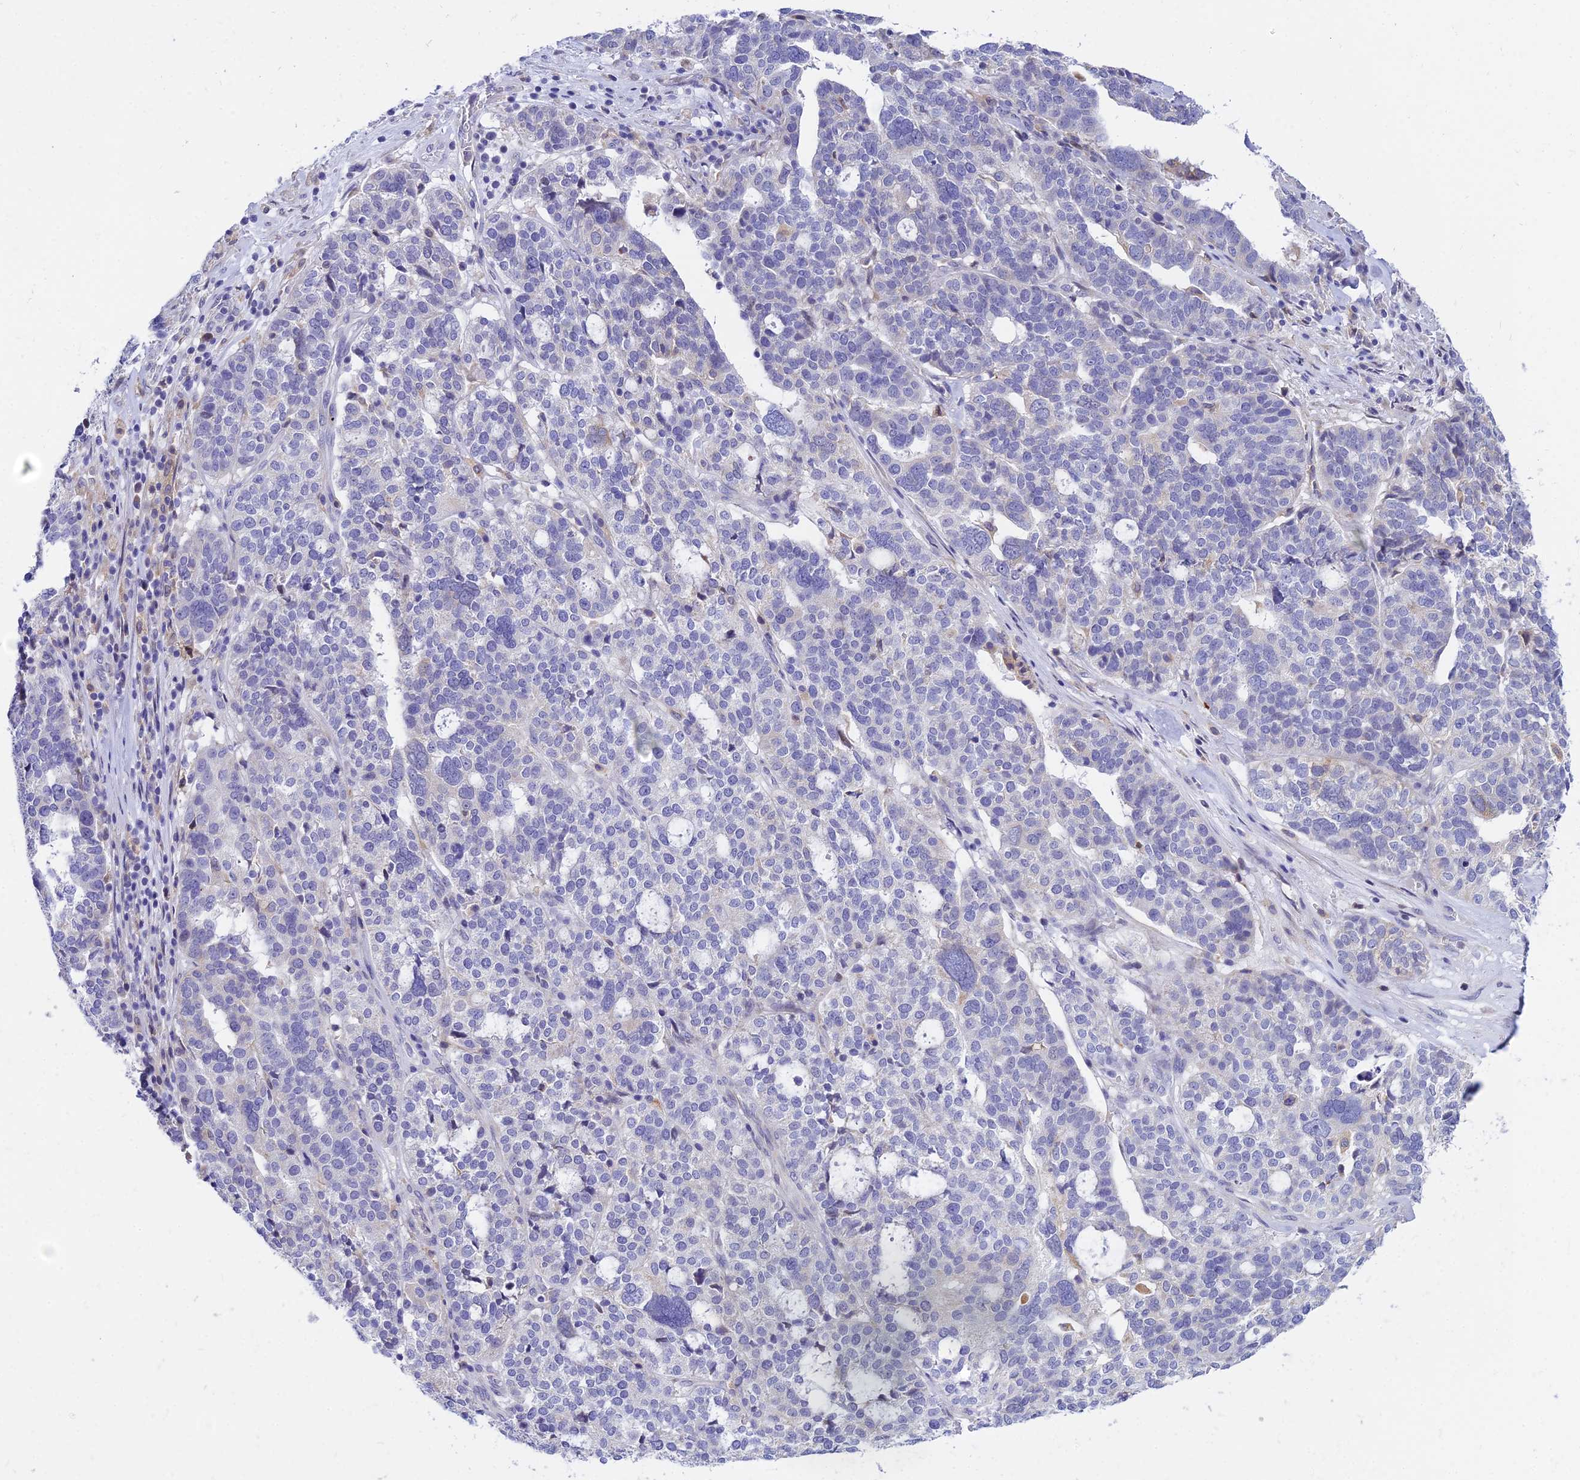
{"staining": {"intensity": "negative", "quantity": "none", "location": "none"}, "tissue": "ovarian cancer", "cell_type": "Tumor cells", "image_type": "cancer", "snomed": [{"axis": "morphology", "description": "Cystadenocarcinoma, serous, NOS"}, {"axis": "topography", "description": "Ovary"}], "caption": "This micrograph is of serous cystadenocarcinoma (ovarian) stained with immunohistochemistry to label a protein in brown with the nuclei are counter-stained blue. There is no positivity in tumor cells.", "gene": "ARL8B", "patient": {"sex": "female", "age": 59}}